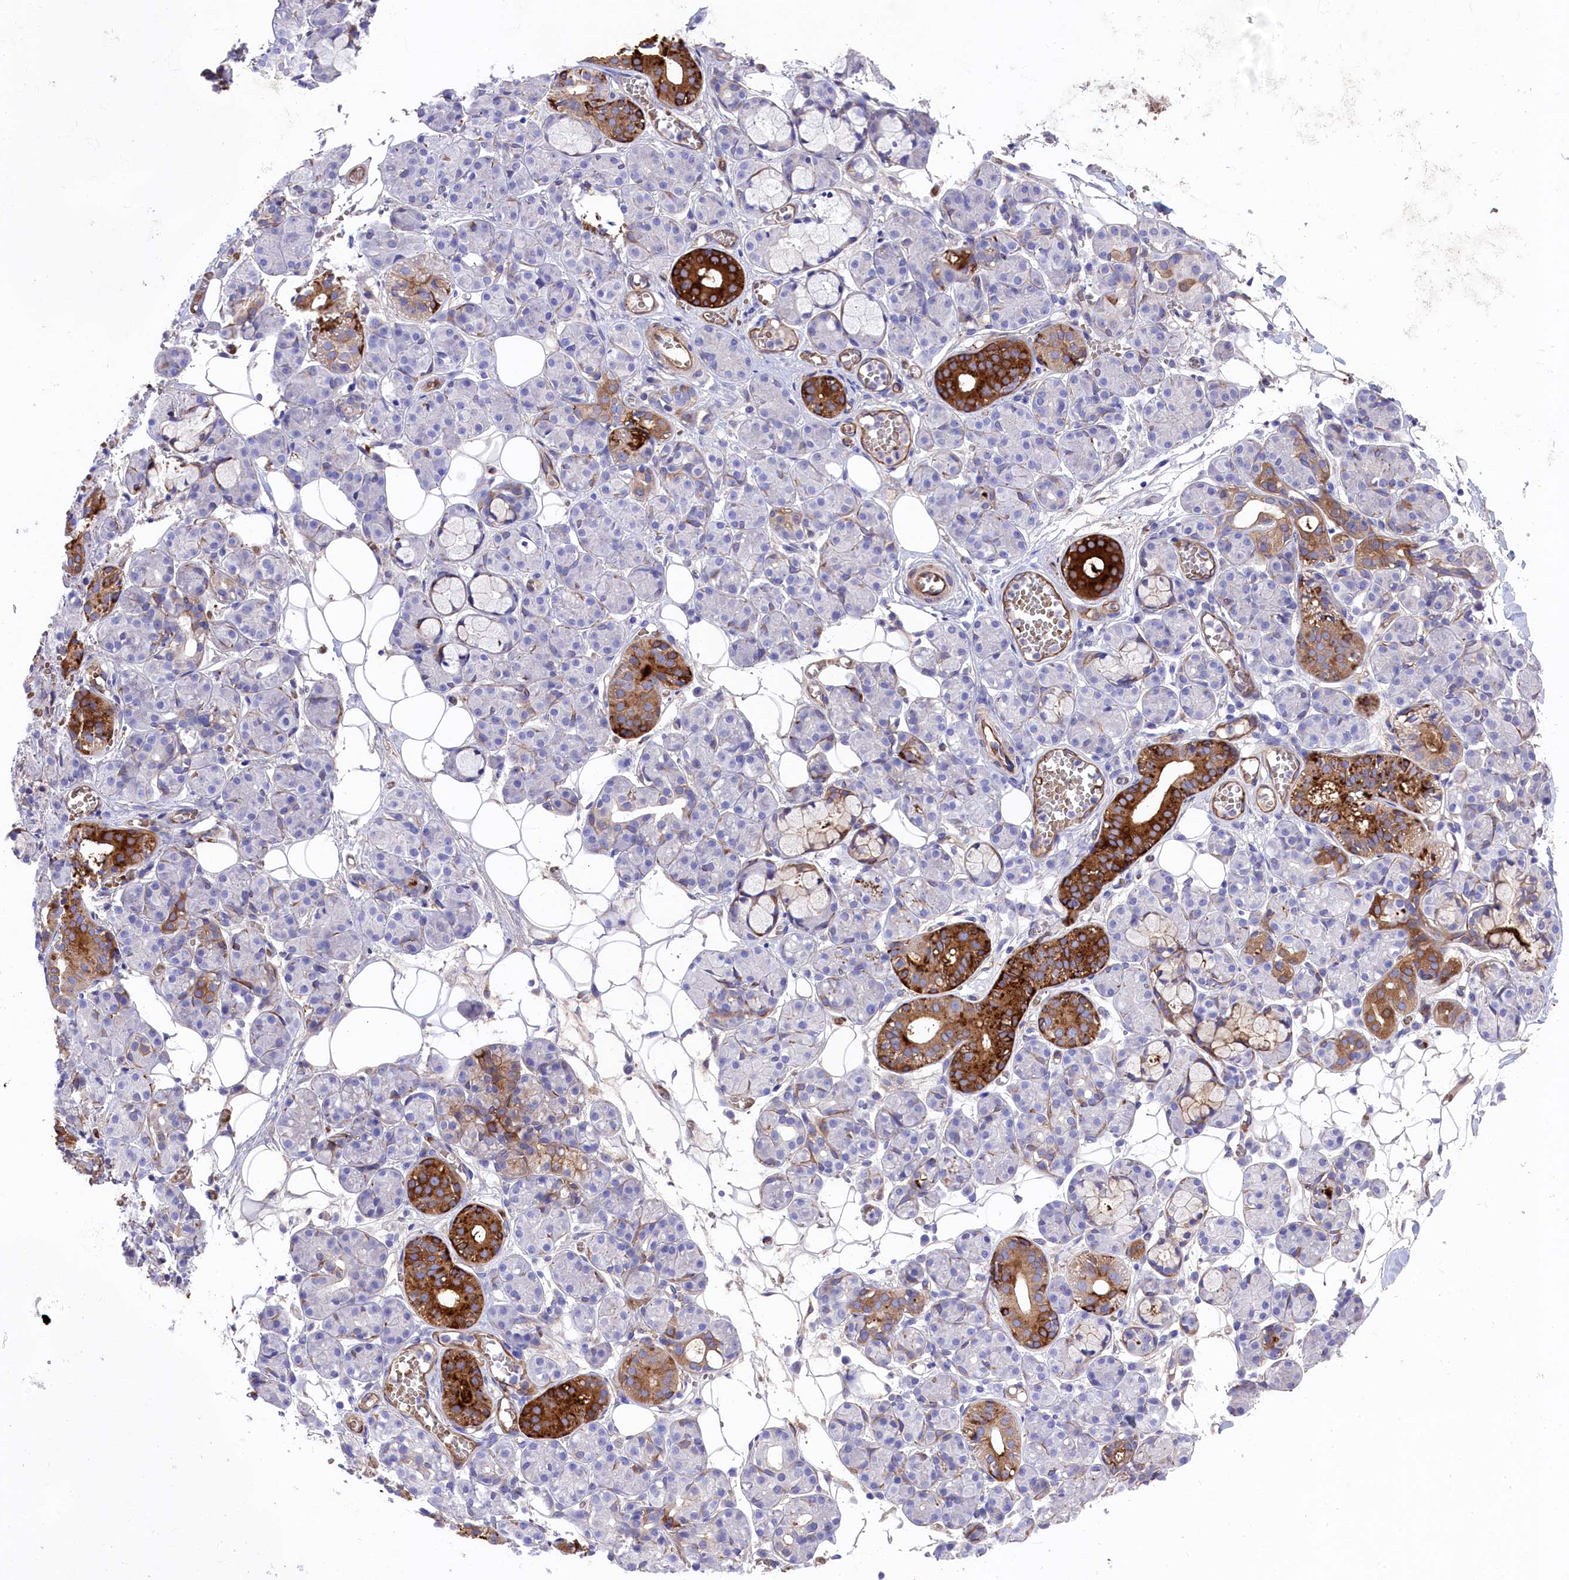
{"staining": {"intensity": "strong", "quantity": "<25%", "location": "cytoplasmic/membranous"}, "tissue": "salivary gland", "cell_type": "Glandular cells", "image_type": "normal", "snomed": [{"axis": "morphology", "description": "Normal tissue, NOS"}, {"axis": "topography", "description": "Salivary gland"}], "caption": "Immunohistochemical staining of unremarkable human salivary gland demonstrates medium levels of strong cytoplasmic/membranous expression in about <25% of glandular cells. The staining was performed using DAB (3,3'-diaminobenzidine), with brown indicating positive protein expression. Nuclei are stained blue with hematoxylin.", "gene": "LHFPL4", "patient": {"sex": "male", "age": 63}}